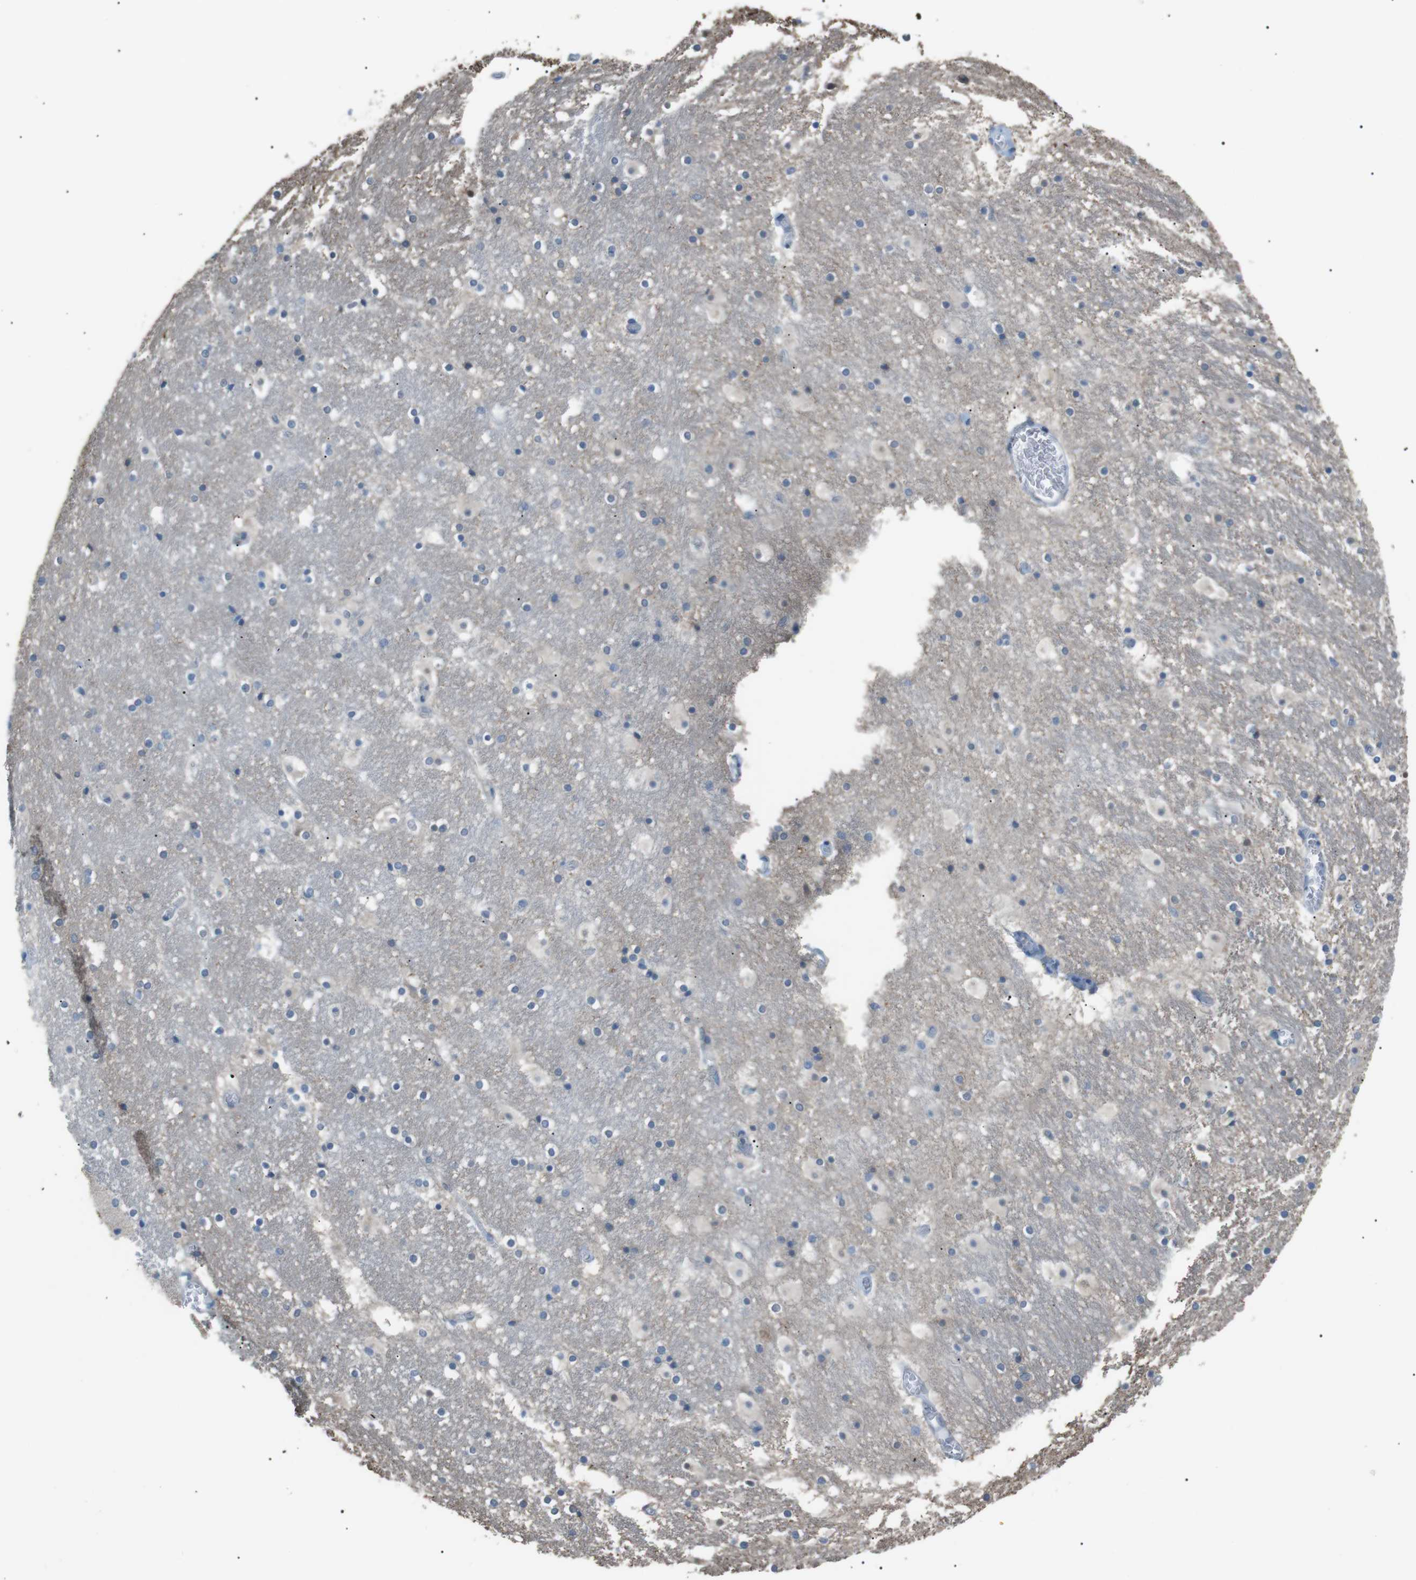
{"staining": {"intensity": "negative", "quantity": "none", "location": "none"}, "tissue": "hippocampus", "cell_type": "Glial cells", "image_type": "normal", "snomed": [{"axis": "morphology", "description": "Normal tissue, NOS"}, {"axis": "topography", "description": "Hippocampus"}], "caption": "High power microscopy micrograph of an IHC histopathology image of benign hippocampus, revealing no significant positivity in glial cells.", "gene": "CDH26", "patient": {"sex": "male", "age": 45}}